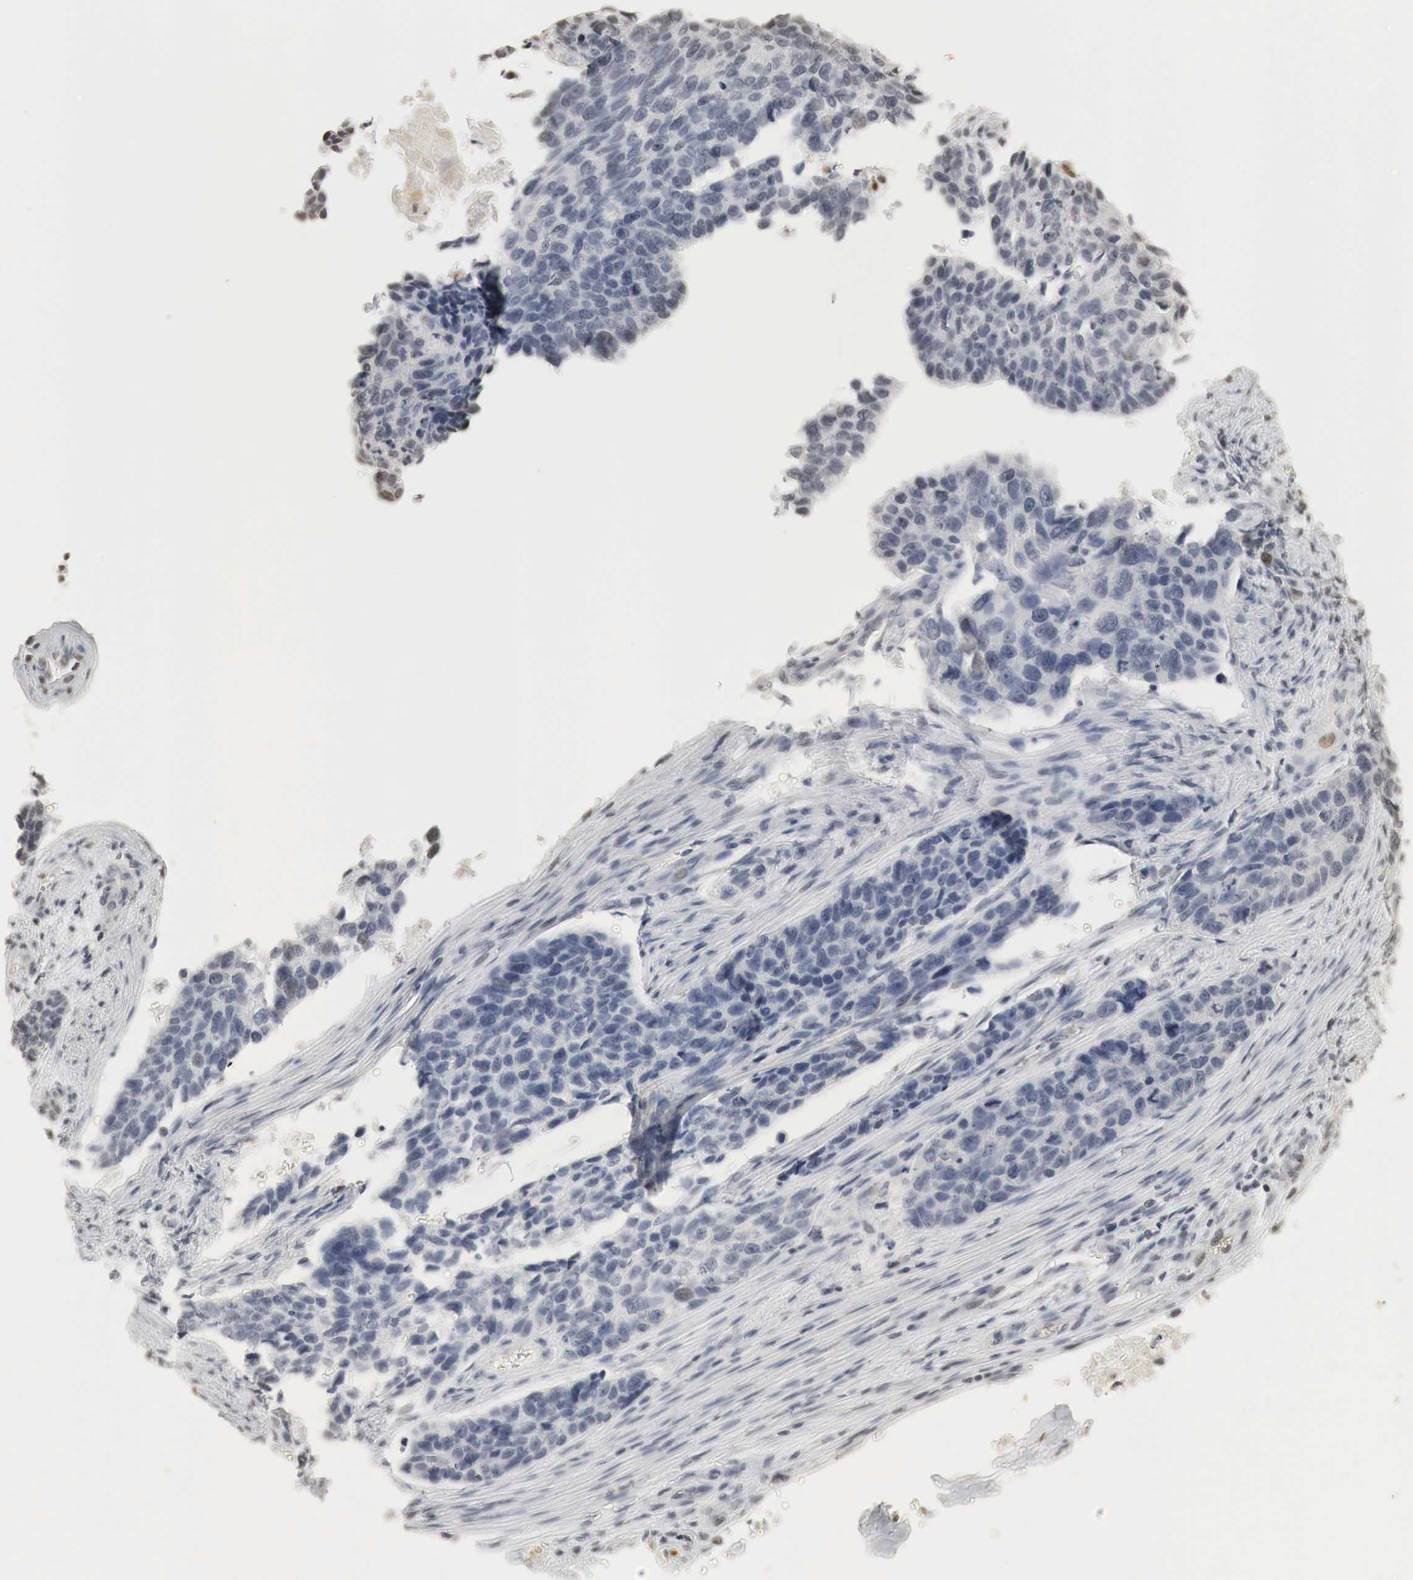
{"staining": {"intensity": "weak", "quantity": "<25%", "location": "nuclear"}, "tissue": "lung cancer", "cell_type": "Tumor cells", "image_type": "cancer", "snomed": [{"axis": "morphology", "description": "Squamous cell carcinoma, NOS"}, {"axis": "topography", "description": "Lymph node"}, {"axis": "topography", "description": "Lung"}], "caption": "The image reveals no staining of tumor cells in lung cancer.", "gene": "ERBB4", "patient": {"sex": "male", "age": 74}}